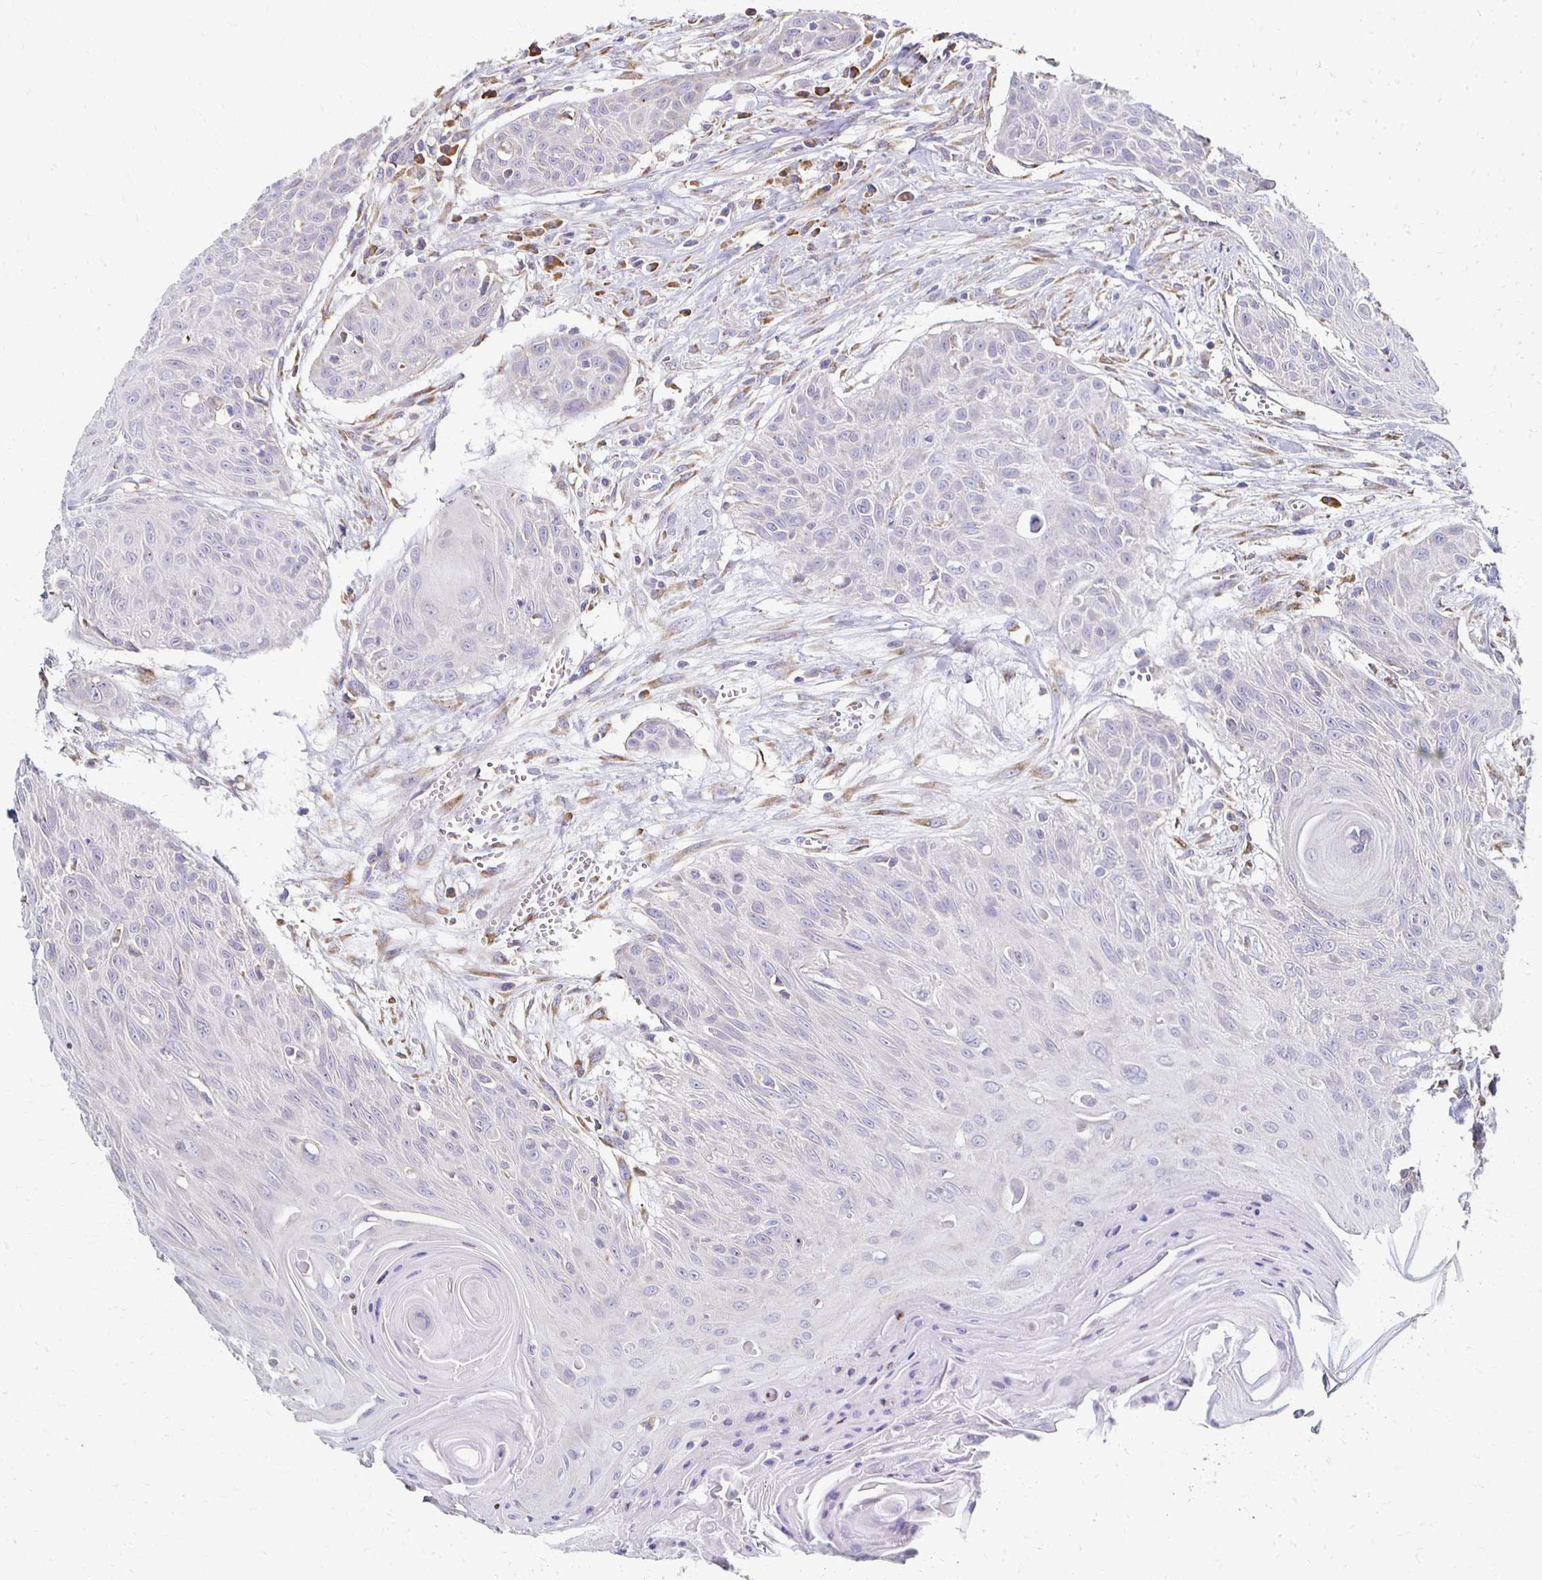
{"staining": {"intensity": "negative", "quantity": "none", "location": "none"}, "tissue": "head and neck cancer", "cell_type": "Tumor cells", "image_type": "cancer", "snomed": [{"axis": "morphology", "description": "Squamous cell carcinoma, NOS"}, {"axis": "topography", "description": "Lymph node"}, {"axis": "topography", "description": "Salivary gland"}, {"axis": "topography", "description": "Head-Neck"}], "caption": "There is no significant staining in tumor cells of head and neck cancer.", "gene": "ATP1A3", "patient": {"sex": "female", "age": 74}}